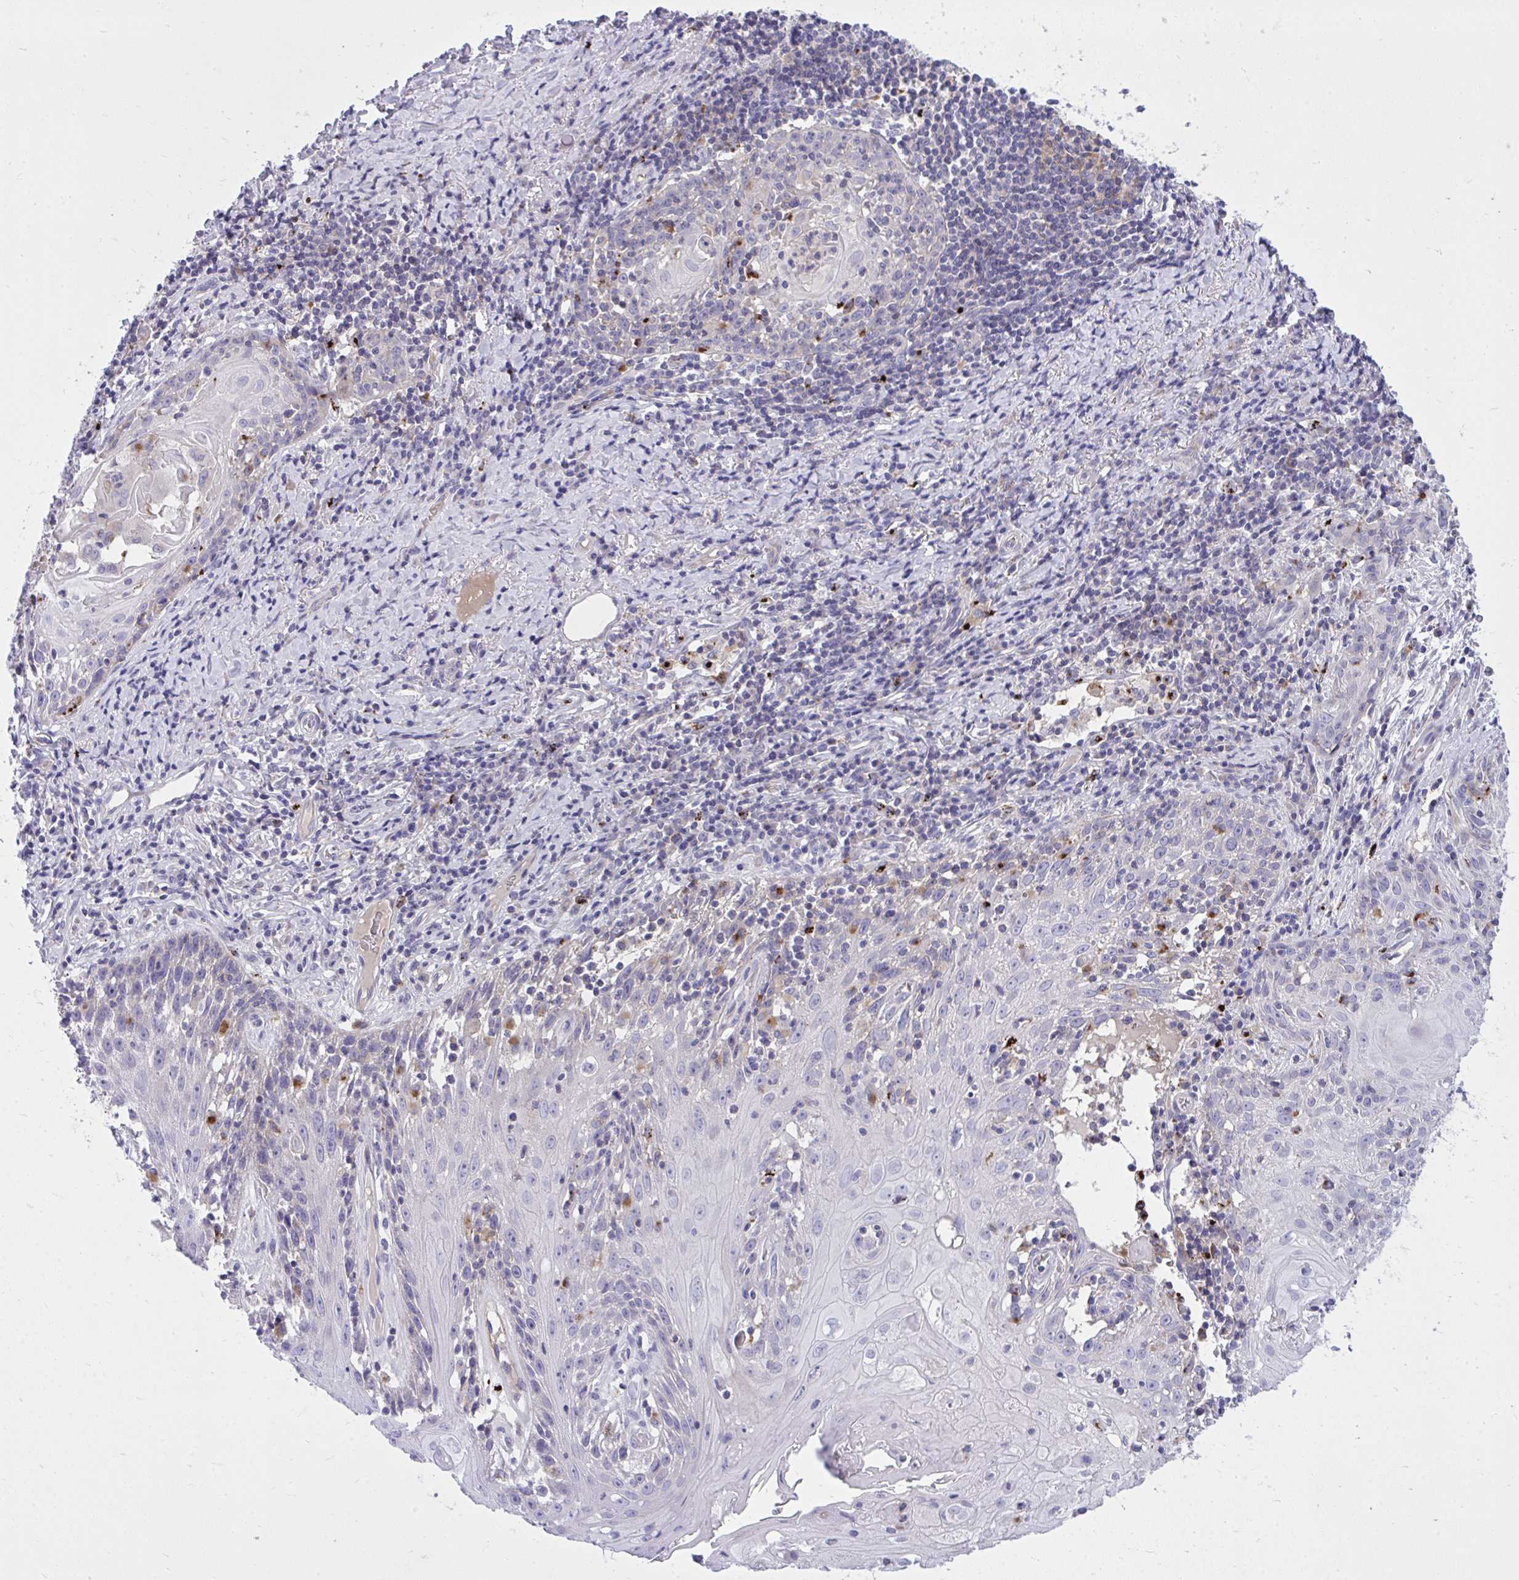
{"staining": {"intensity": "negative", "quantity": "none", "location": "none"}, "tissue": "skin cancer", "cell_type": "Tumor cells", "image_type": "cancer", "snomed": [{"axis": "morphology", "description": "Squamous cell carcinoma, NOS"}, {"axis": "topography", "description": "Skin"}, {"axis": "topography", "description": "Vulva"}], "caption": "An image of squamous cell carcinoma (skin) stained for a protein reveals no brown staining in tumor cells.", "gene": "TP53I11", "patient": {"sex": "female", "age": 76}}